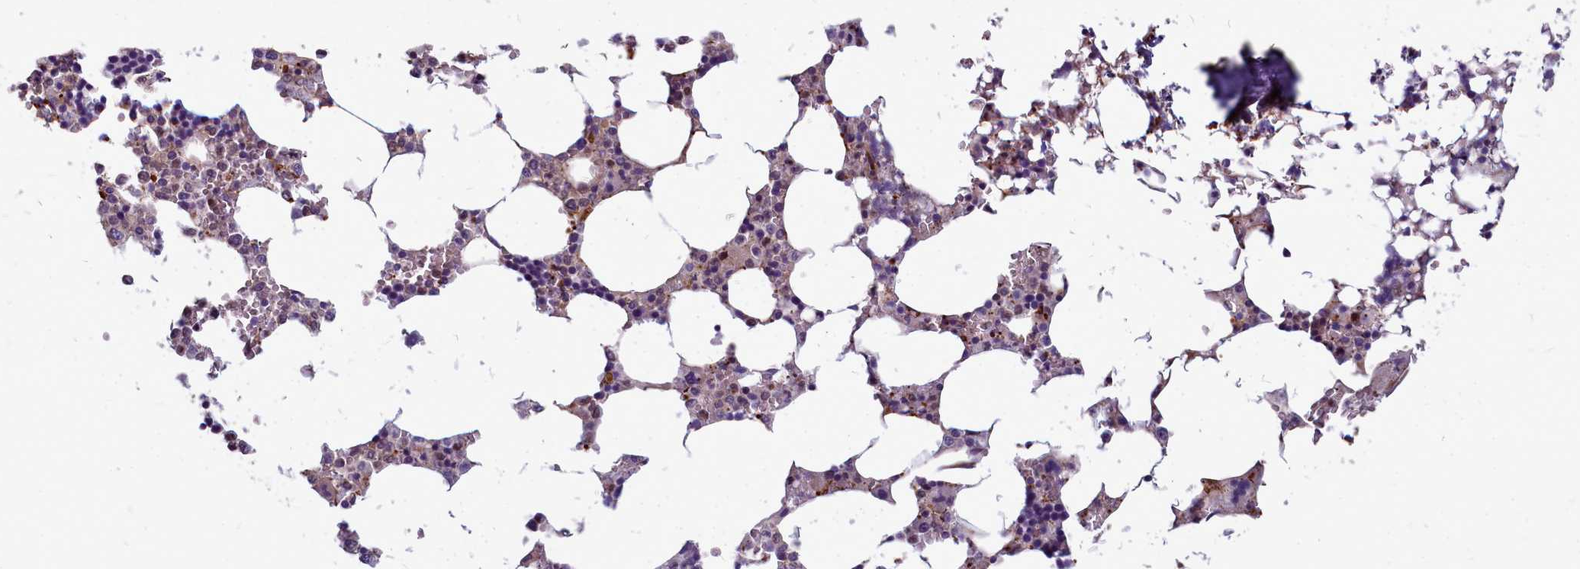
{"staining": {"intensity": "moderate", "quantity": ">75%", "location": "cytoplasmic/membranous"}, "tissue": "bone marrow", "cell_type": "Hematopoietic cells", "image_type": "normal", "snomed": [{"axis": "morphology", "description": "Normal tissue, NOS"}, {"axis": "topography", "description": "Bone marrow"}], "caption": "Protein expression analysis of benign human bone marrow reveals moderate cytoplasmic/membranous positivity in about >75% of hematopoietic cells.", "gene": "TTC5", "patient": {"sex": "male", "age": 64}}